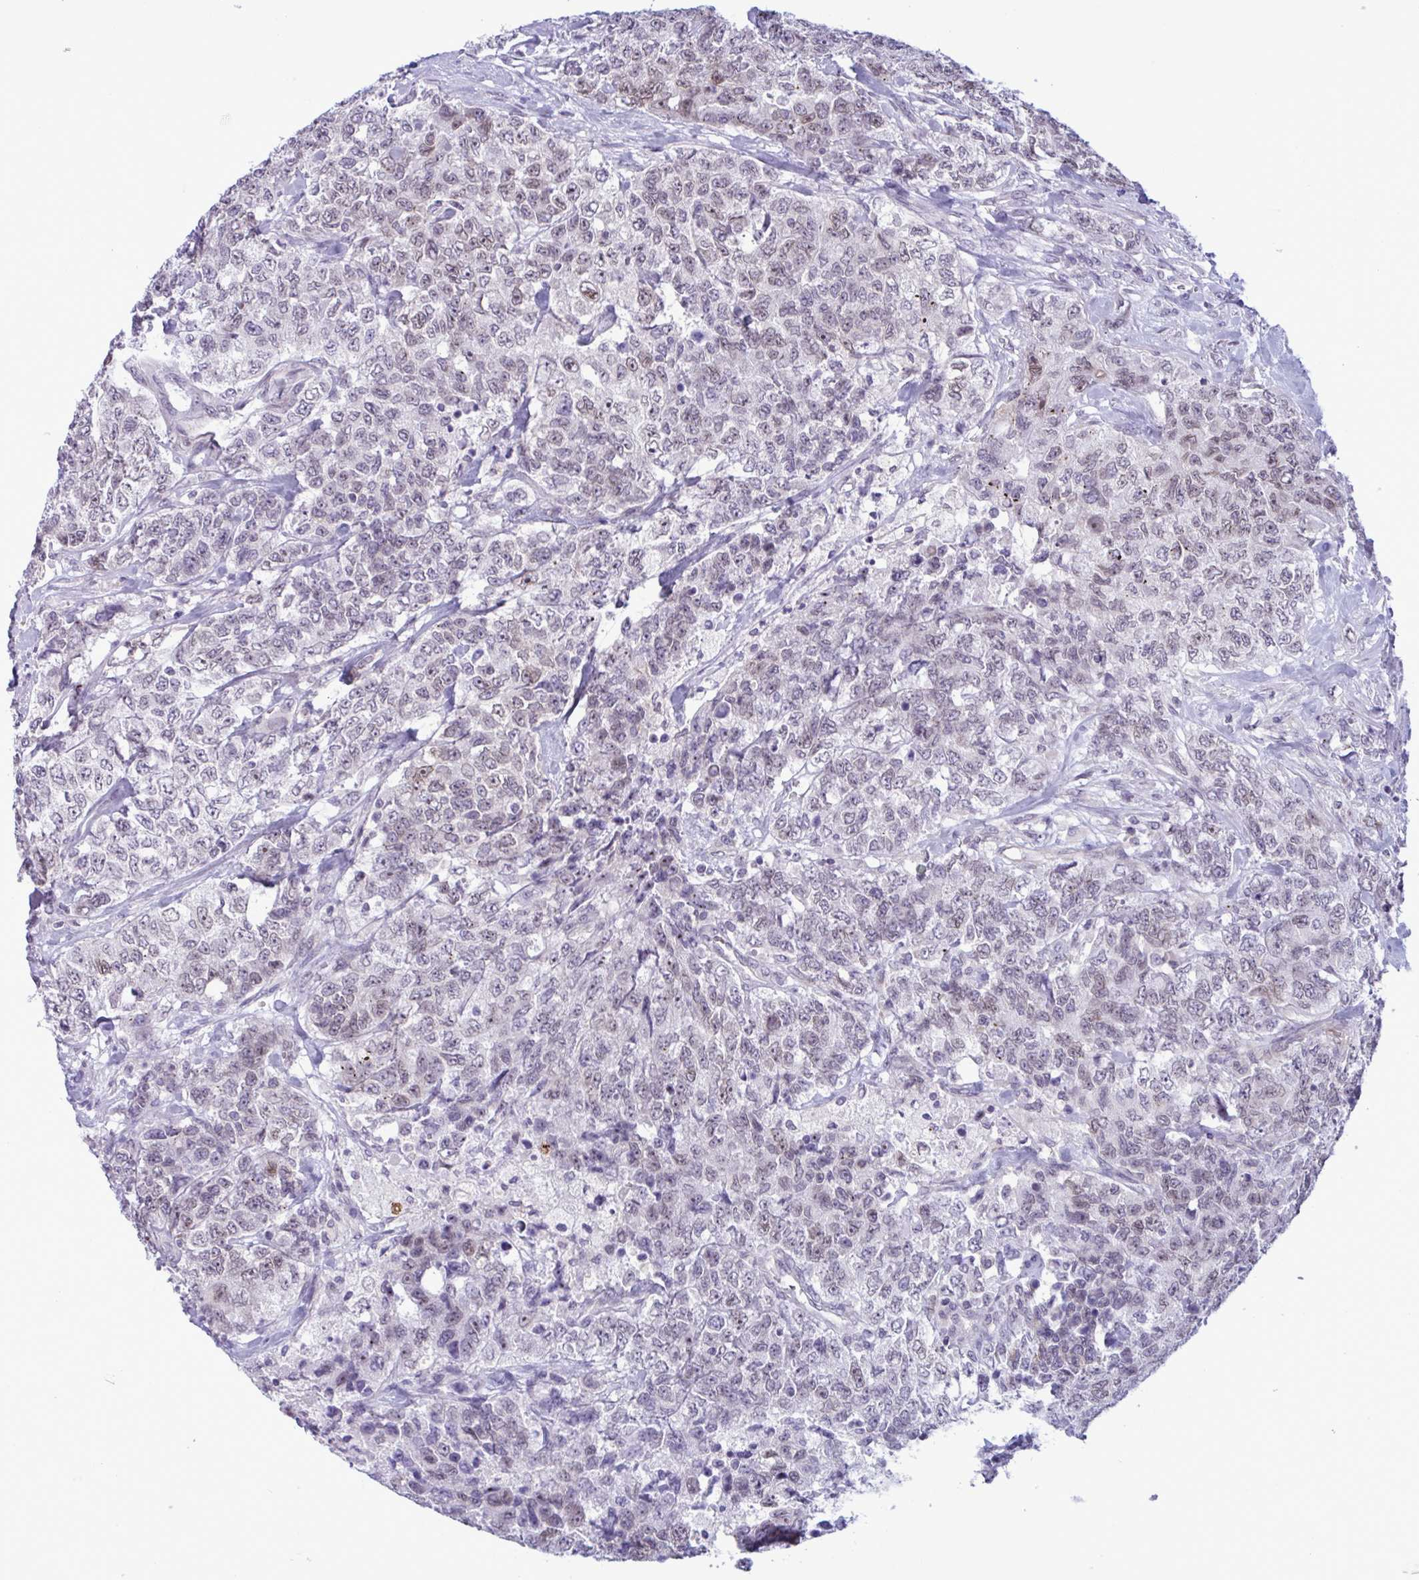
{"staining": {"intensity": "weak", "quantity": "25%-75%", "location": "nuclear"}, "tissue": "urothelial cancer", "cell_type": "Tumor cells", "image_type": "cancer", "snomed": [{"axis": "morphology", "description": "Urothelial carcinoma, High grade"}, {"axis": "topography", "description": "Urinary bladder"}], "caption": "Urothelial cancer stained for a protein (brown) exhibits weak nuclear positive staining in about 25%-75% of tumor cells.", "gene": "DOCK11", "patient": {"sex": "female", "age": 78}}